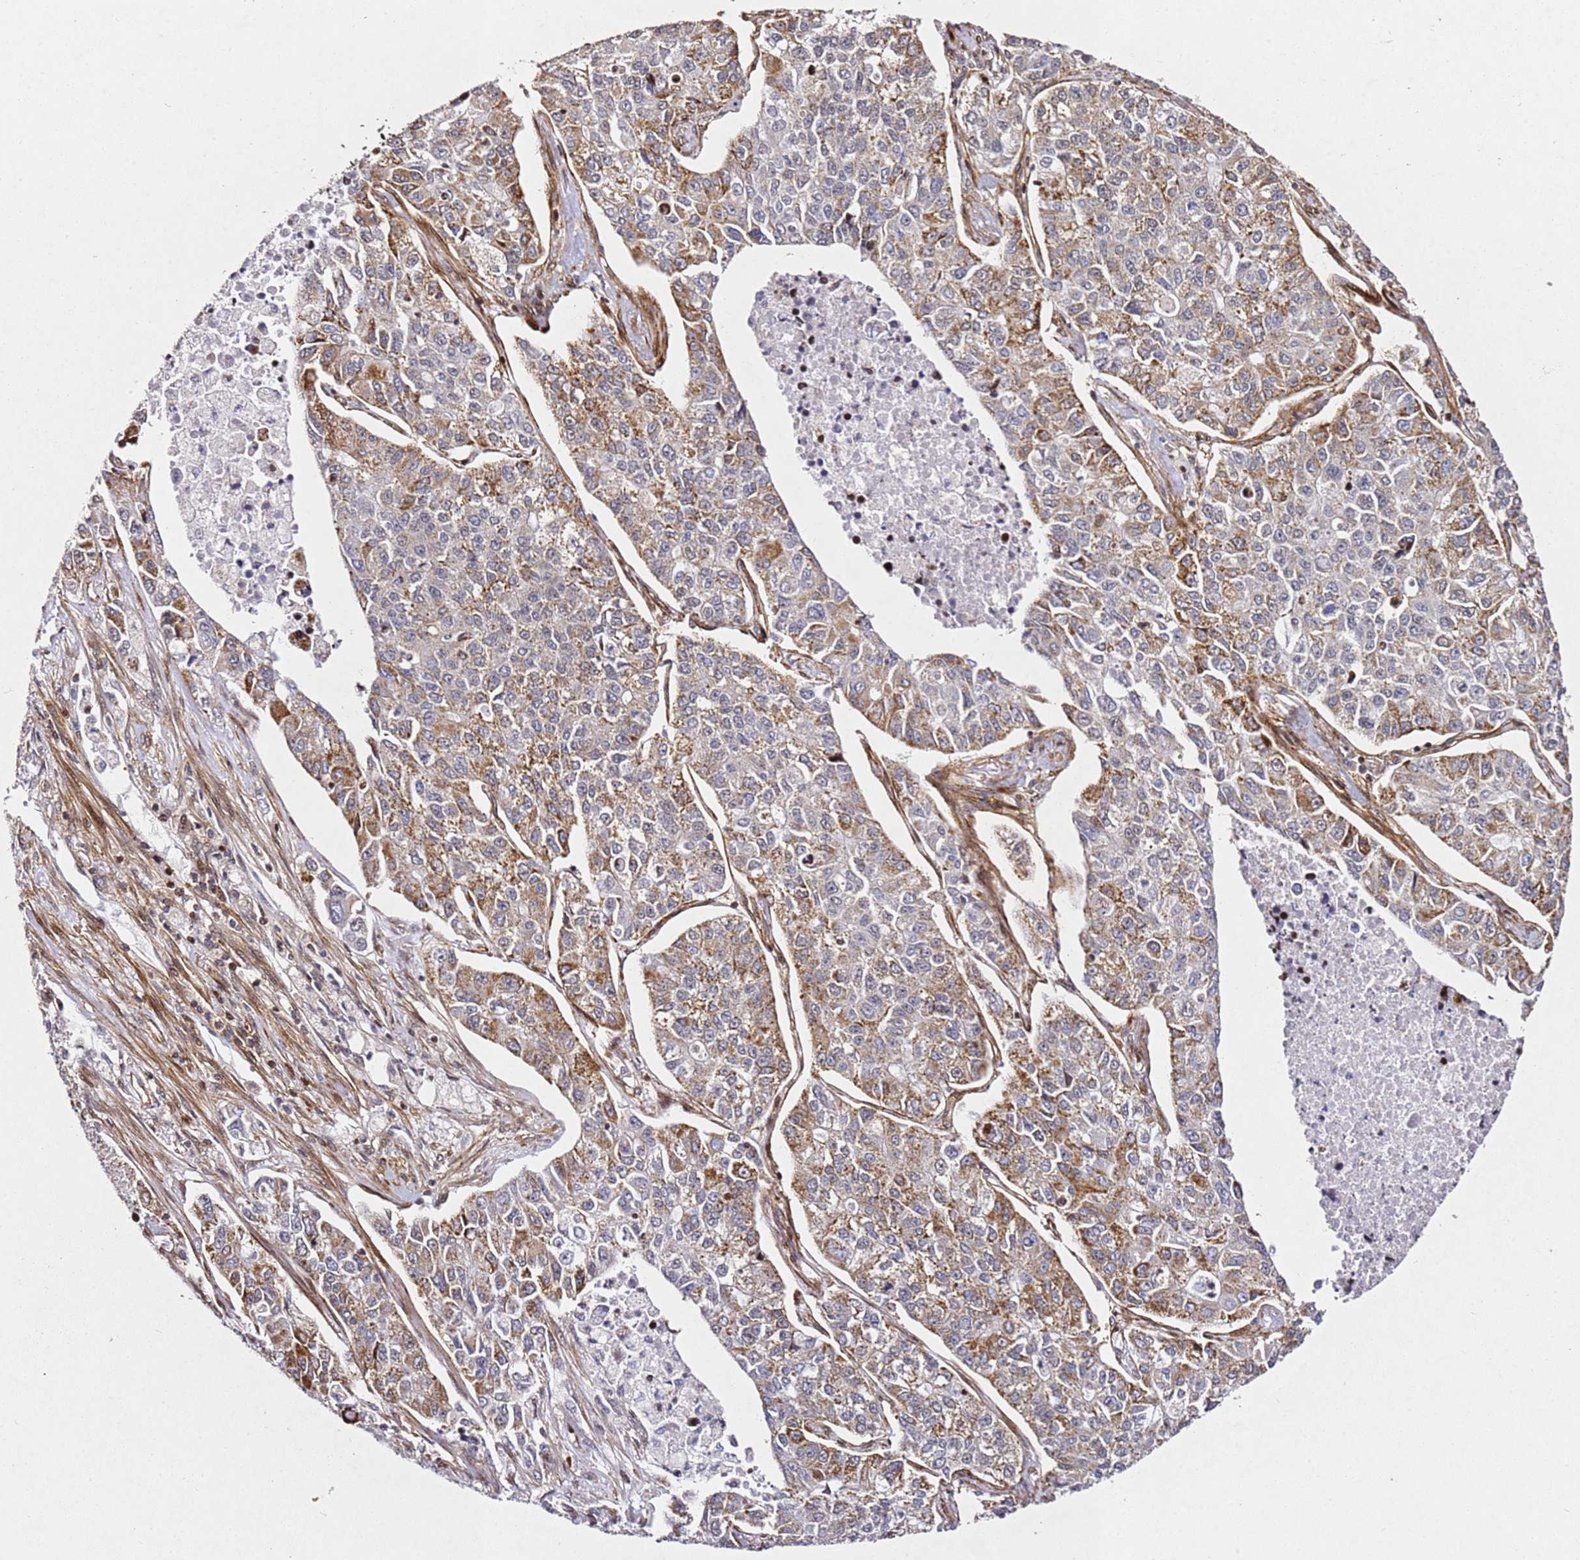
{"staining": {"intensity": "moderate", "quantity": "25%-75%", "location": "cytoplasmic/membranous"}, "tissue": "lung cancer", "cell_type": "Tumor cells", "image_type": "cancer", "snomed": [{"axis": "morphology", "description": "Adenocarcinoma, NOS"}, {"axis": "topography", "description": "Lung"}], "caption": "IHC of lung cancer (adenocarcinoma) demonstrates medium levels of moderate cytoplasmic/membranous positivity in about 25%-75% of tumor cells.", "gene": "ZNF296", "patient": {"sex": "male", "age": 49}}